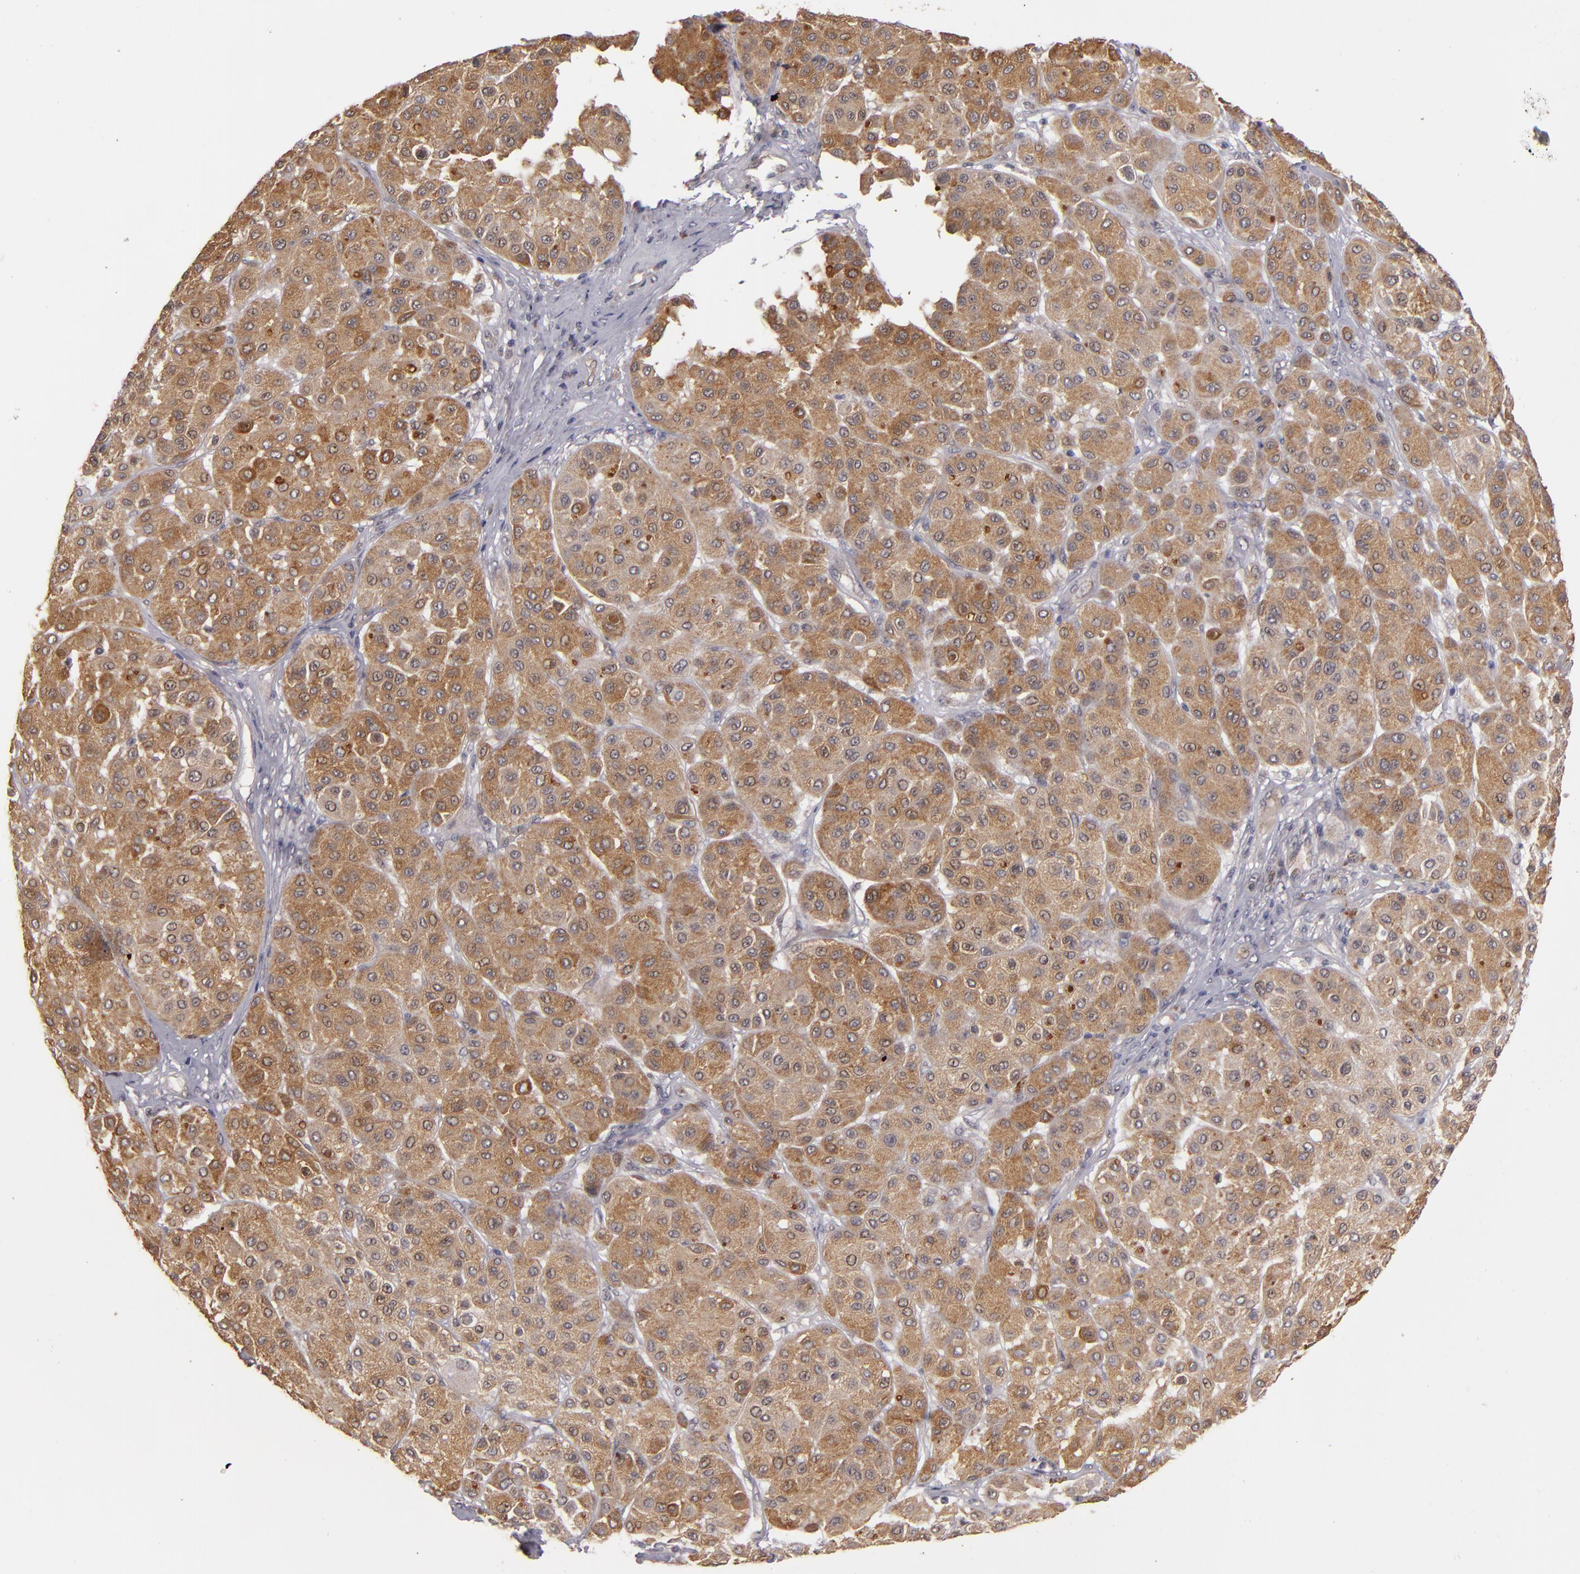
{"staining": {"intensity": "moderate", "quantity": ">75%", "location": "cytoplasmic/membranous"}, "tissue": "melanoma", "cell_type": "Tumor cells", "image_type": "cancer", "snomed": [{"axis": "morphology", "description": "Normal tissue, NOS"}, {"axis": "morphology", "description": "Malignant melanoma, Metastatic site"}, {"axis": "topography", "description": "Skin"}], "caption": "DAB immunohistochemical staining of malignant melanoma (metastatic site) displays moderate cytoplasmic/membranous protein staining in about >75% of tumor cells.", "gene": "STX3", "patient": {"sex": "male", "age": 41}}